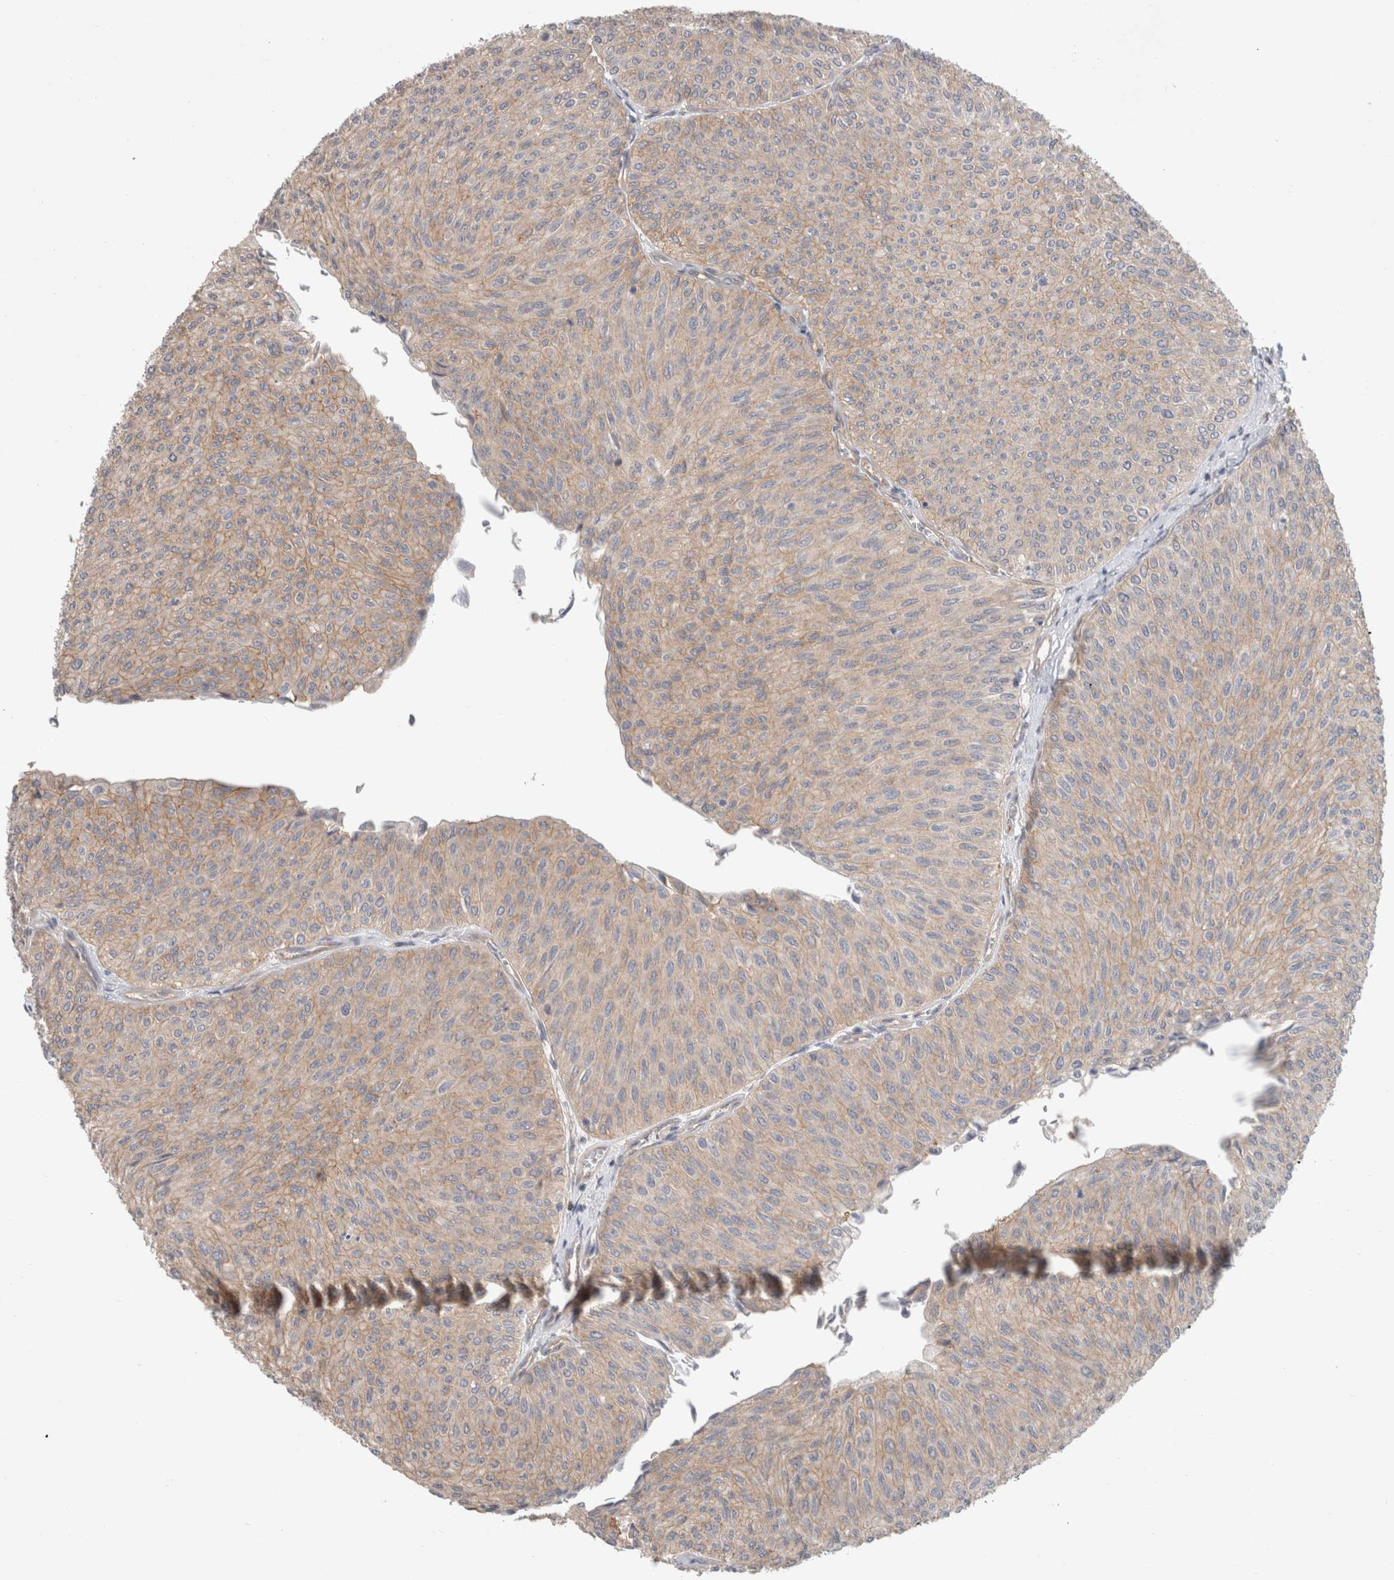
{"staining": {"intensity": "weak", "quantity": "25%-75%", "location": "cytoplasmic/membranous"}, "tissue": "urothelial cancer", "cell_type": "Tumor cells", "image_type": "cancer", "snomed": [{"axis": "morphology", "description": "Urothelial carcinoma, Low grade"}, {"axis": "topography", "description": "Urinary bladder"}], "caption": "There is low levels of weak cytoplasmic/membranous positivity in tumor cells of urothelial cancer, as demonstrated by immunohistochemical staining (brown color).", "gene": "RASAL2", "patient": {"sex": "male", "age": 78}}